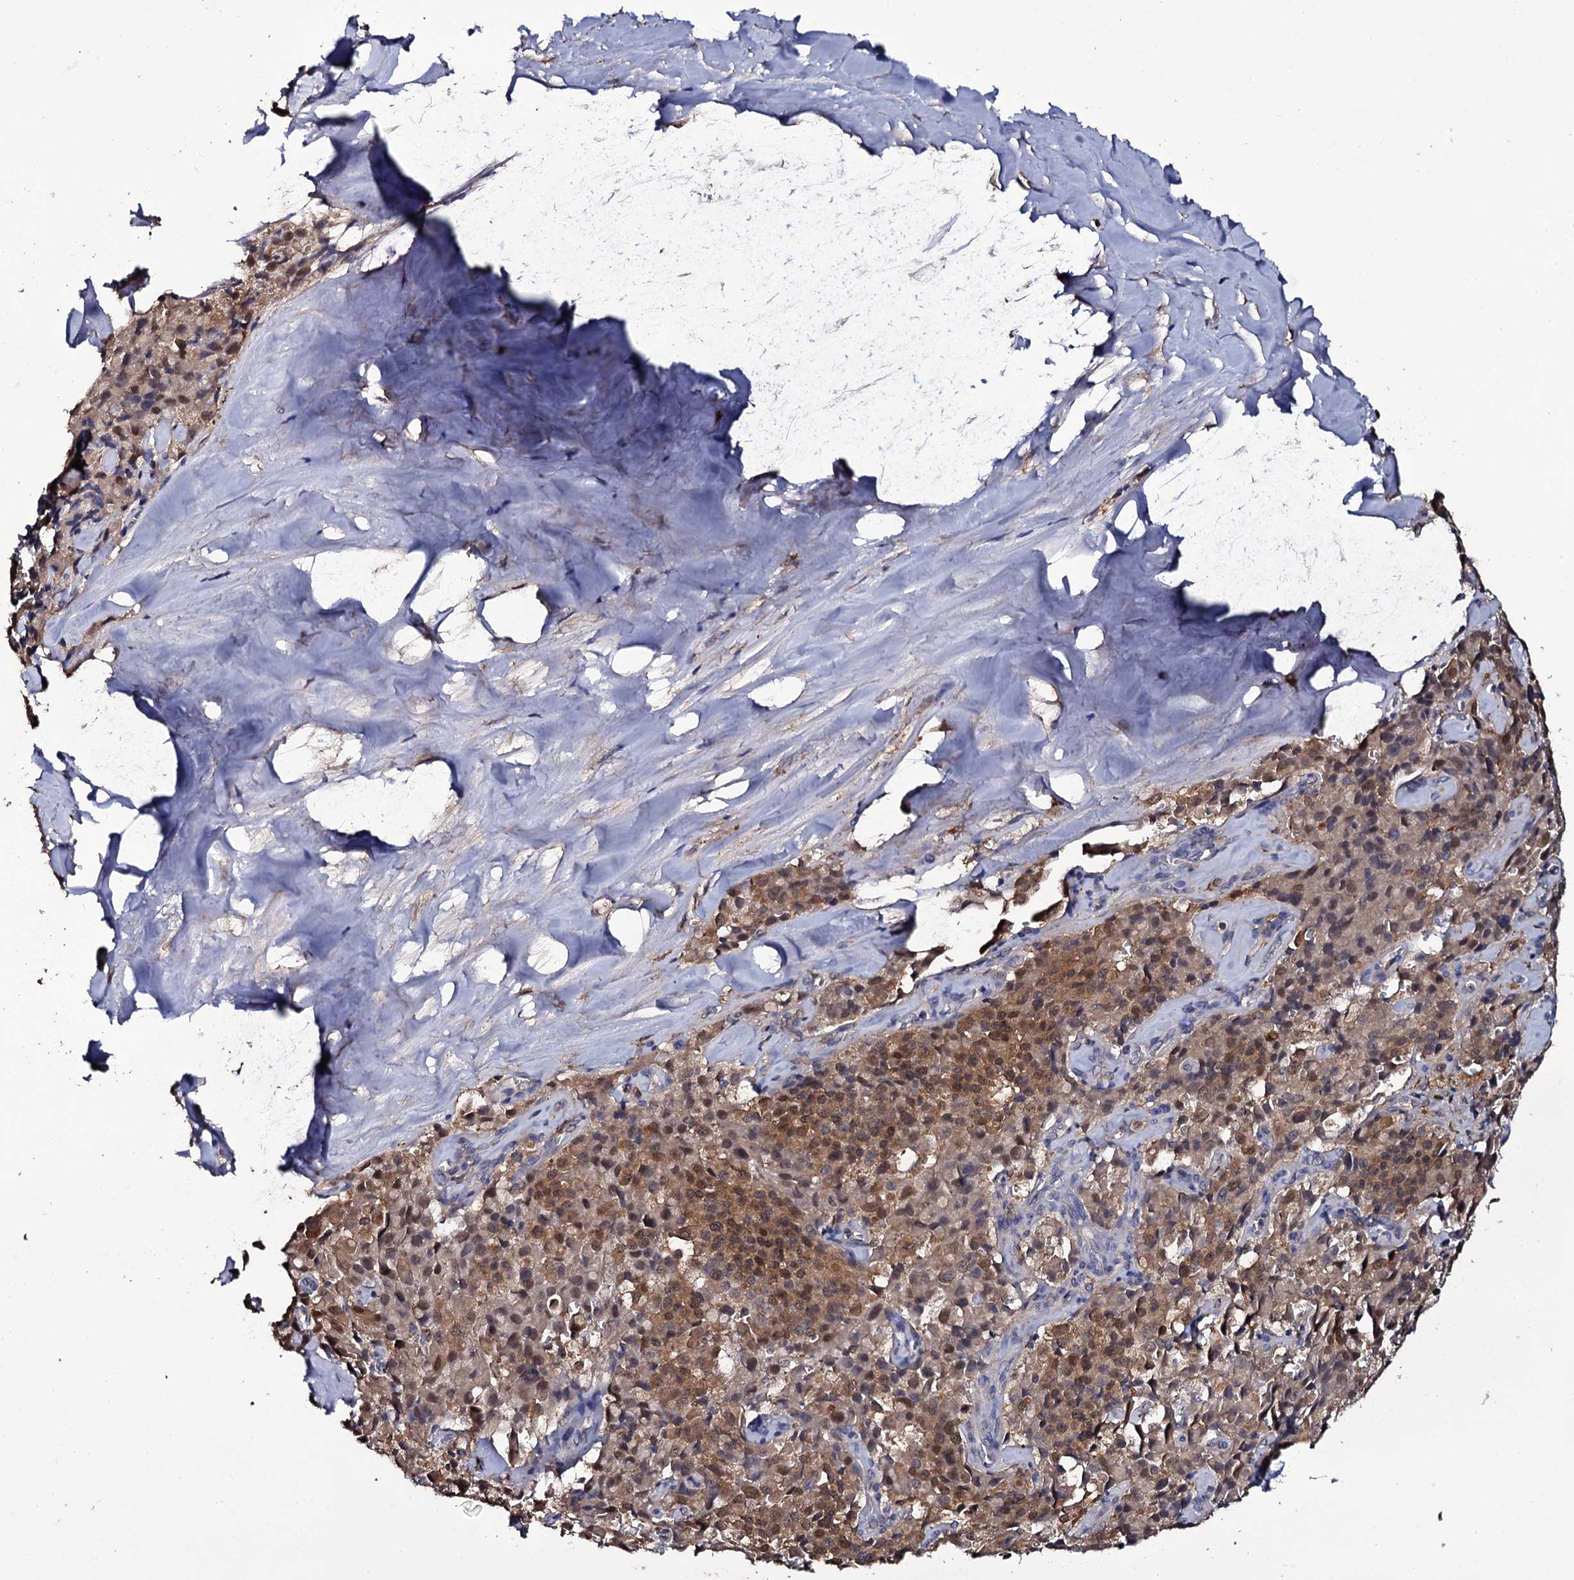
{"staining": {"intensity": "moderate", "quantity": ">75%", "location": "cytoplasmic/membranous,nuclear"}, "tissue": "pancreatic cancer", "cell_type": "Tumor cells", "image_type": "cancer", "snomed": [{"axis": "morphology", "description": "Adenocarcinoma, NOS"}, {"axis": "topography", "description": "Pancreas"}], "caption": "Tumor cells display medium levels of moderate cytoplasmic/membranous and nuclear expression in approximately >75% of cells in human pancreatic cancer (adenocarcinoma).", "gene": "CRYL1", "patient": {"sex": "male", "age": 65}}